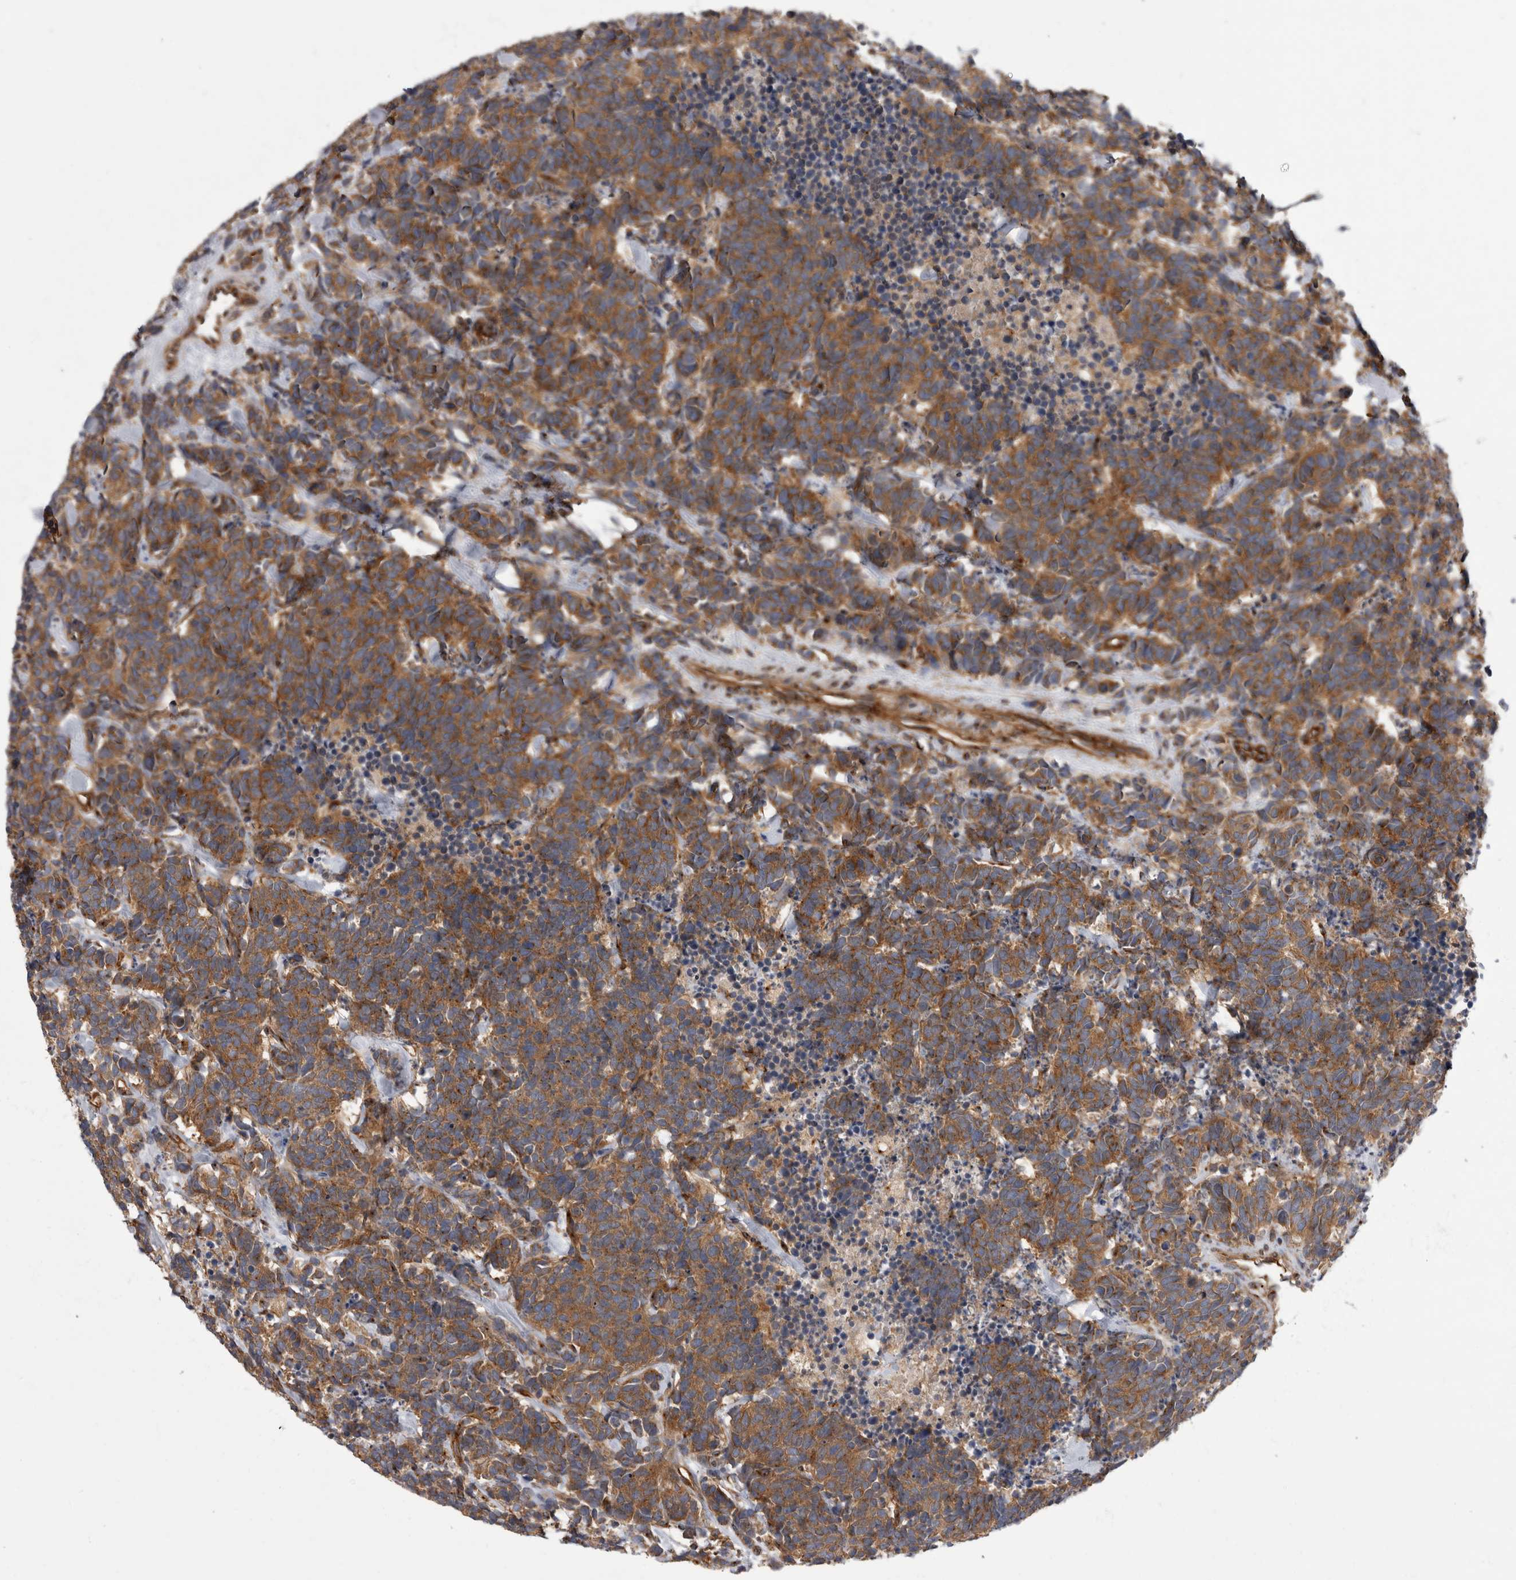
{"staining": {"intensity": "moderate", "quantity": ">75%", "location": "cytoplasmic/membranous"}, "tissue": "carcinoid", "cell_type": "Tumor cells", "image_type": "cancer", "snomed": [{"axis": "morphology", "description": "Carcinoma, NOS"}, {"axis": "morphology", "description": "Carcinoid, malignant, NOS"}, {"axis": "topography", "description": "Urinary bladder"}], "caption": "Human carcinoid stained with a brown dye exhibits moderate cytoplasmic/membranous positive staining in about >75% of tumor cells.", "gene": "HOOK3", "patient": {"sex": "male", "age": 57}}